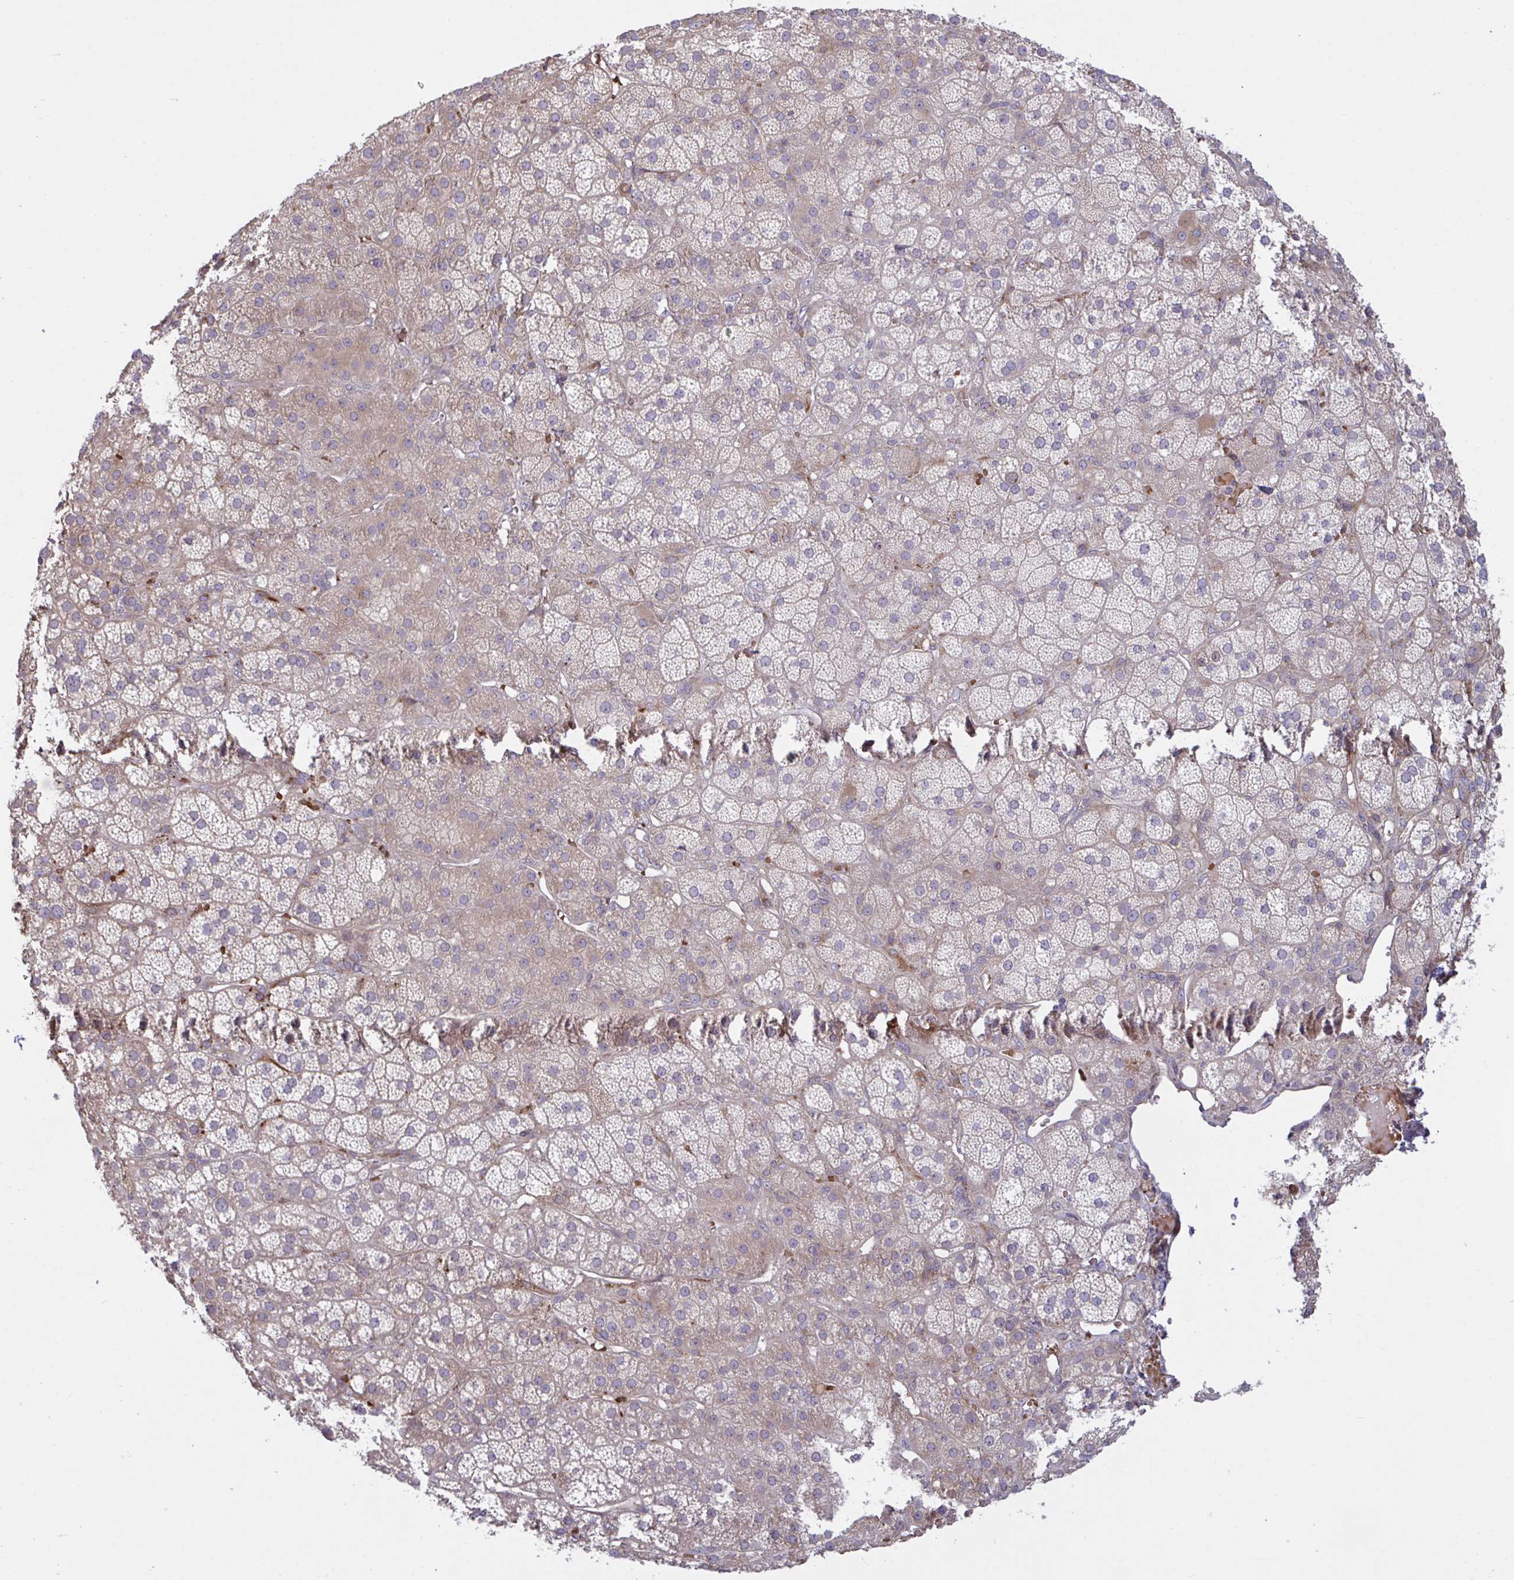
{"staining": {"intensity": "moderate", "quantity": ">75%", "location": "cytoplasmic/membranous"}, "tissue": "adrenal gland", "cell_type": "Glandular cells", "image_type": "normal", "snomed": [{"axis": "morphology", "description": "Normal tissue, NOS"}, {"axis": "topography", "description": "Adrenal gland"}], "caption": "Adrenal gland stained for a protein shows moderate cytoplasmic/membranous positivity in glandular cells. (IHC, brightfield microscopy, high magnification).", "gene": "IL1R1", "patient": {"sex": "male", "age": 57}}